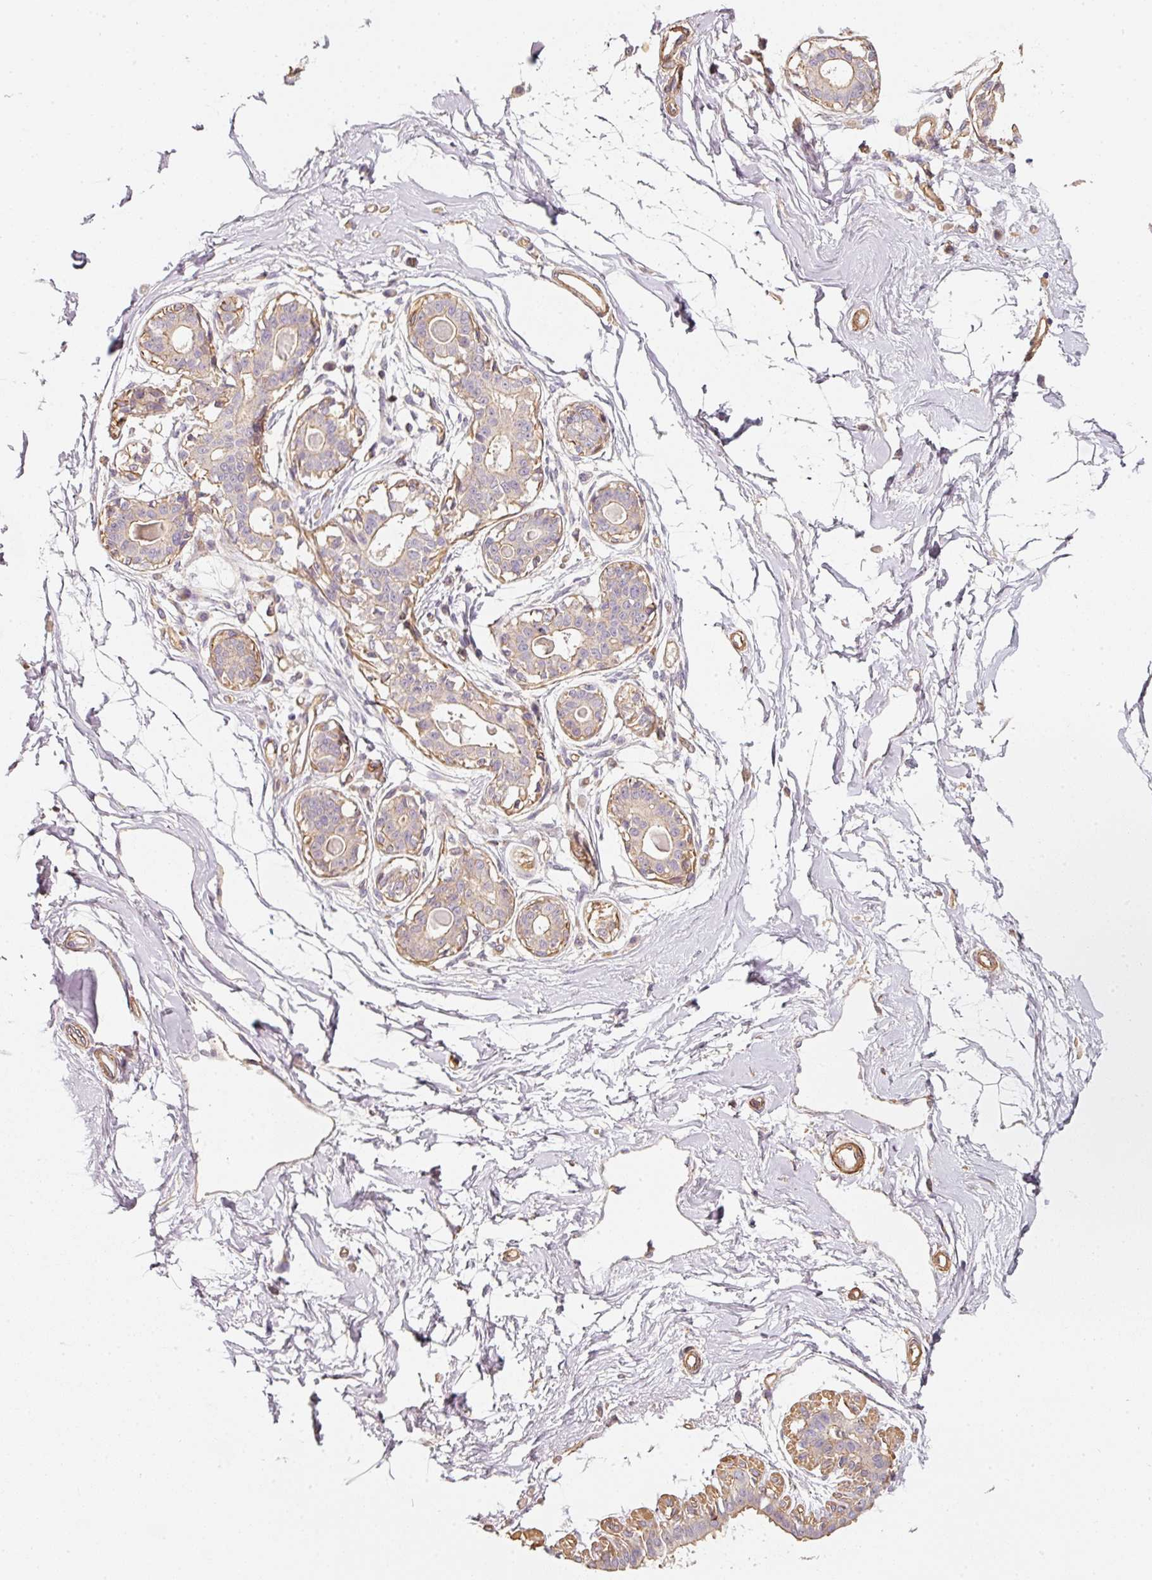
{"staining": {"intensity": "negative", "quantity": "none", "location": "none"}, "tissue": "breast", "cell_type": "Adipocytes", "image_type": "normal", "snomed": [{"axis": "morphology", "description": "Normal tissue, NOS"}, {"axis": "topography", "description": "Breast"}], "caption": "IHC histopathology image of normal breast stained for a protein (brown), which exhibits no positivity in adipocytes. (Brightfield microscopy of DAB IHC at high magnification).", "gene": "CEP95", "patient": {"sex": "female", "age": 45}}